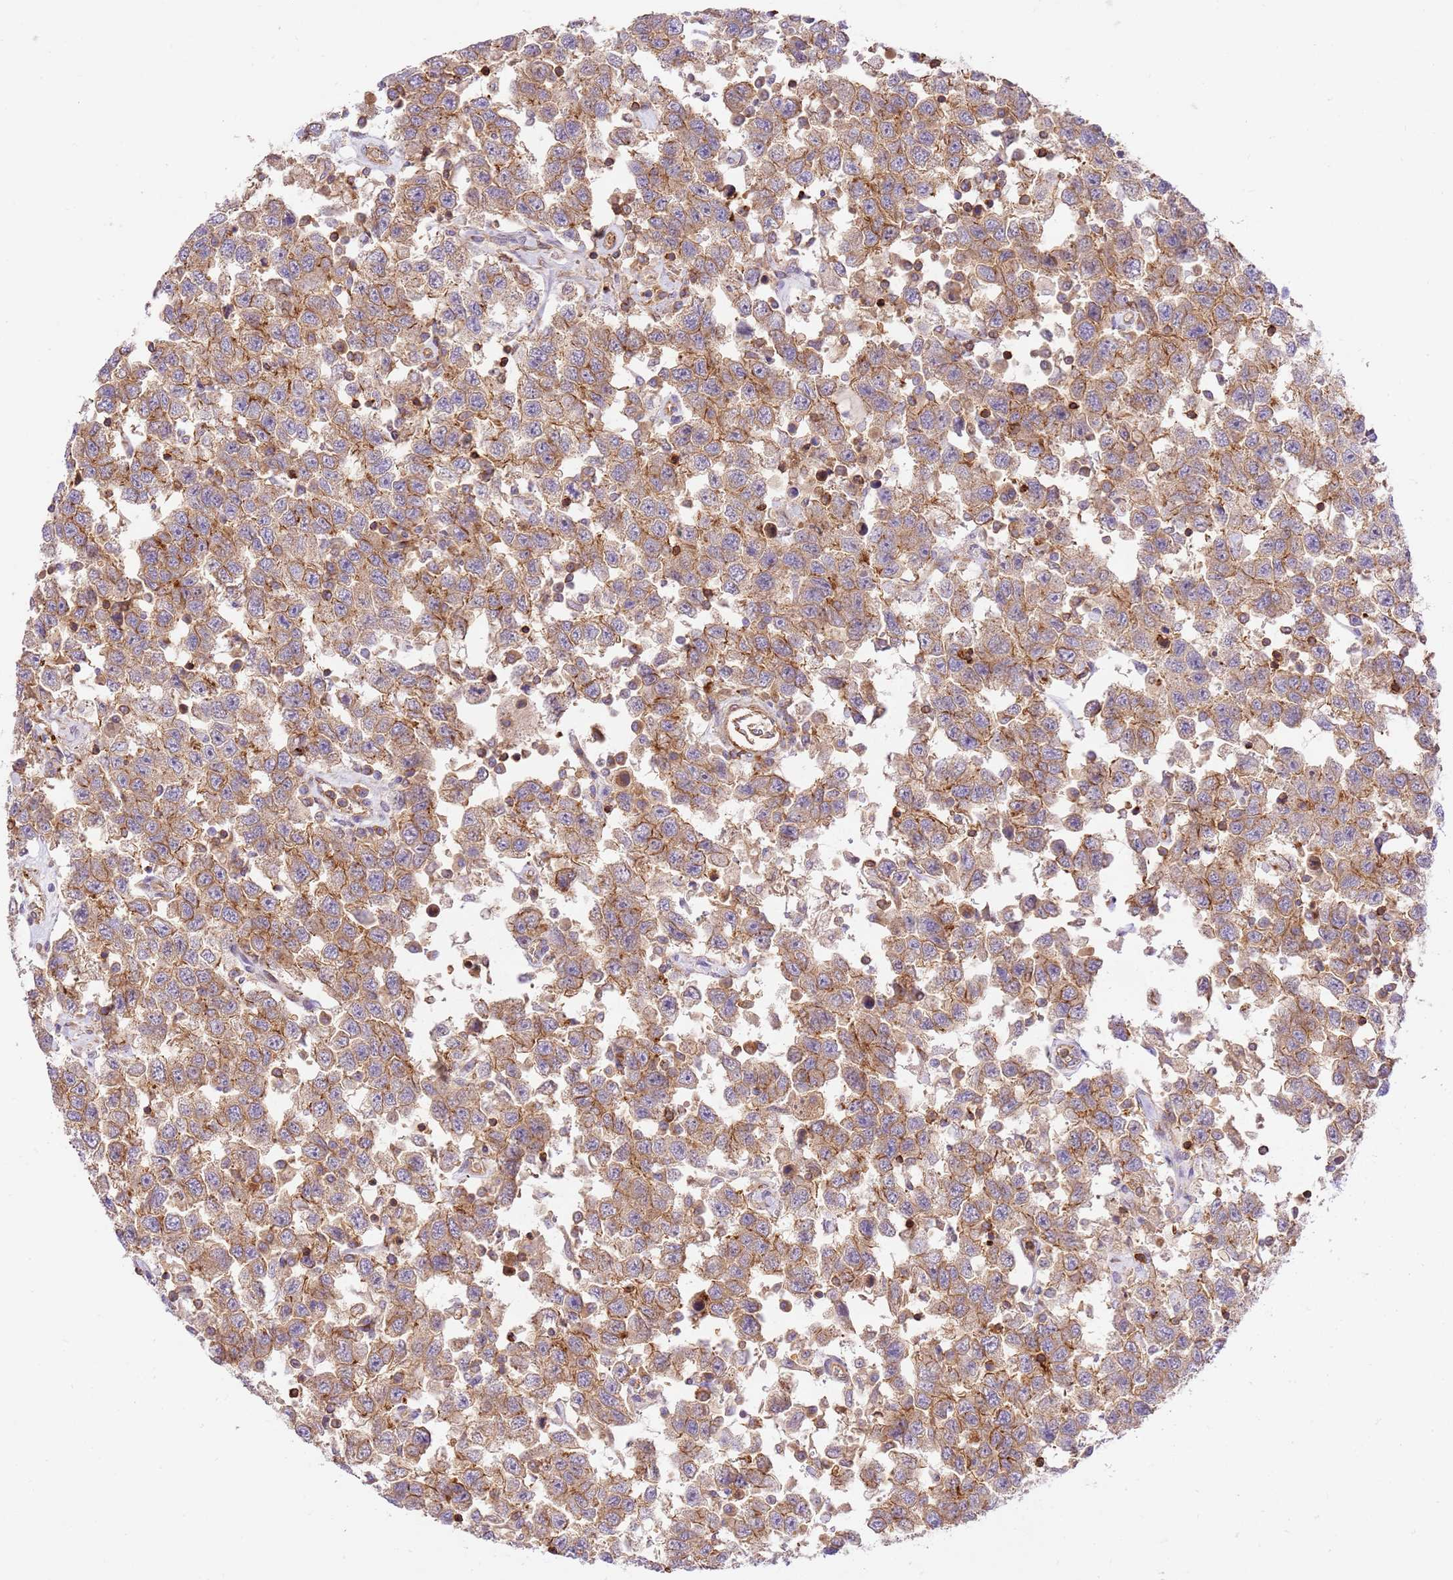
{"staining": {"intensity": "moderate", "quantity": ">75%", "location": "cytoplasmic/membranous"}, "tissue": "testis cancer", "cell_type": "Tumor cells", "image_type": "cancer", "snomed": [{"axis": "morphology", "description": "Seminoma, NOS"}, {"axis": "topography", "description": "Testis"}], "caption": "Moderate cytoplasmic/membranous staining for a protein is seen in about >75% of tumor cells of testis cancer (seminoma) using immunohistochemistry (IHC).", "gene": "EFCAB8", "patient": {"sex": "male", "age": 41}}